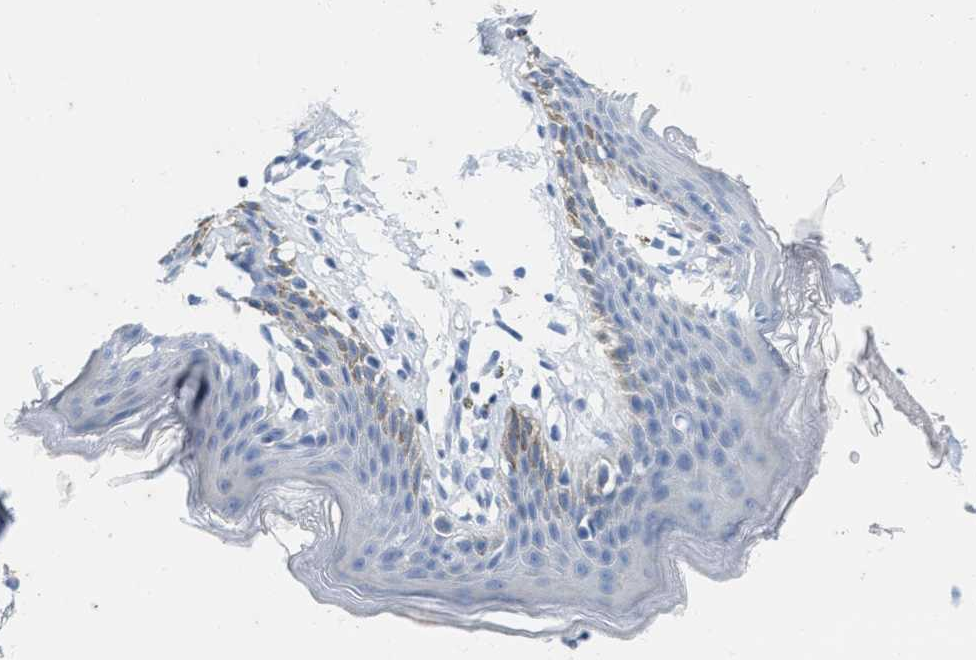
{"staining": {"intensity": "weak", "quantity": "<25%", "location": "cytoplasmic/membranous"}, "tissue": "skin", "cell_type": "Epidermal cells", "image_type": "normal", "snomed": [{"axis": "morphology", "description": "Normal tissue, NOS"}, {"axis": "topography", "description": "Vulva"}], "caption": "This image is of unremarkable skin stained with immunohistochemistry to label a protein in brown with the nuclei are counter-stained blue. There is no staining in epidermal cells.", "gene": "ABCB11", "patient": {"sex": "female", "age": 66}}